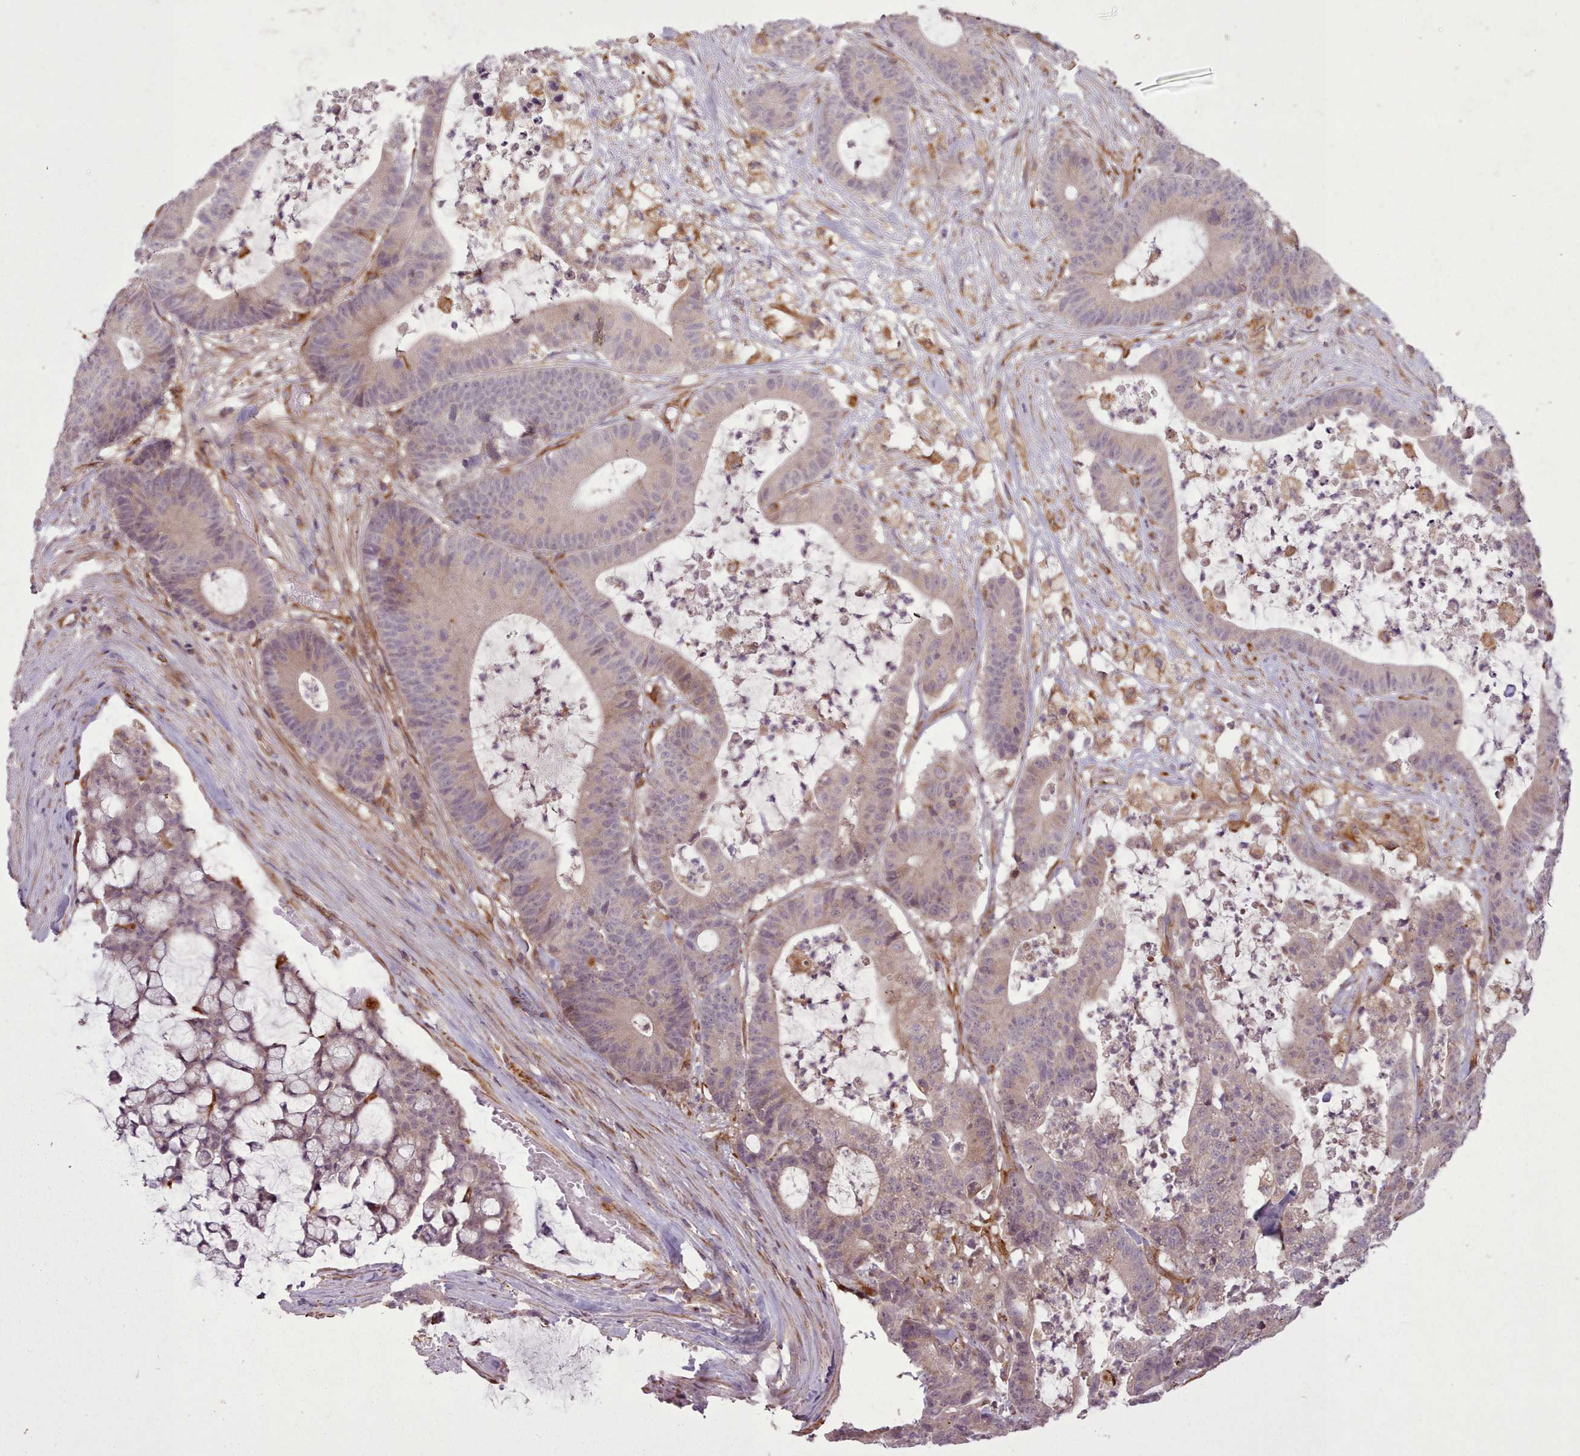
{"staining": {"intensity": "weak", "quantity": "<25%", "location": "cytoplasmic/membranous"}, "tissue": "colorectal cancer", "cell_type": "Tumor cells", "image_type": "cancer", "snomed": [{"axis": "morphology", "description": "Adenocarcinoma, NOS"}, {"axis": "topography", "description": "Colon"}], "caption": "Immunohistochemistry (IHC) histopathology image of neoplastic tissue: colorectal cancer (adenocarcinoma) stained with DAB (3,3'-diaminobenzidine) displays no significant protein staining in tumor cells.", "gene": "GBGT1", "patient": {"sex": "female", "age": 84}}